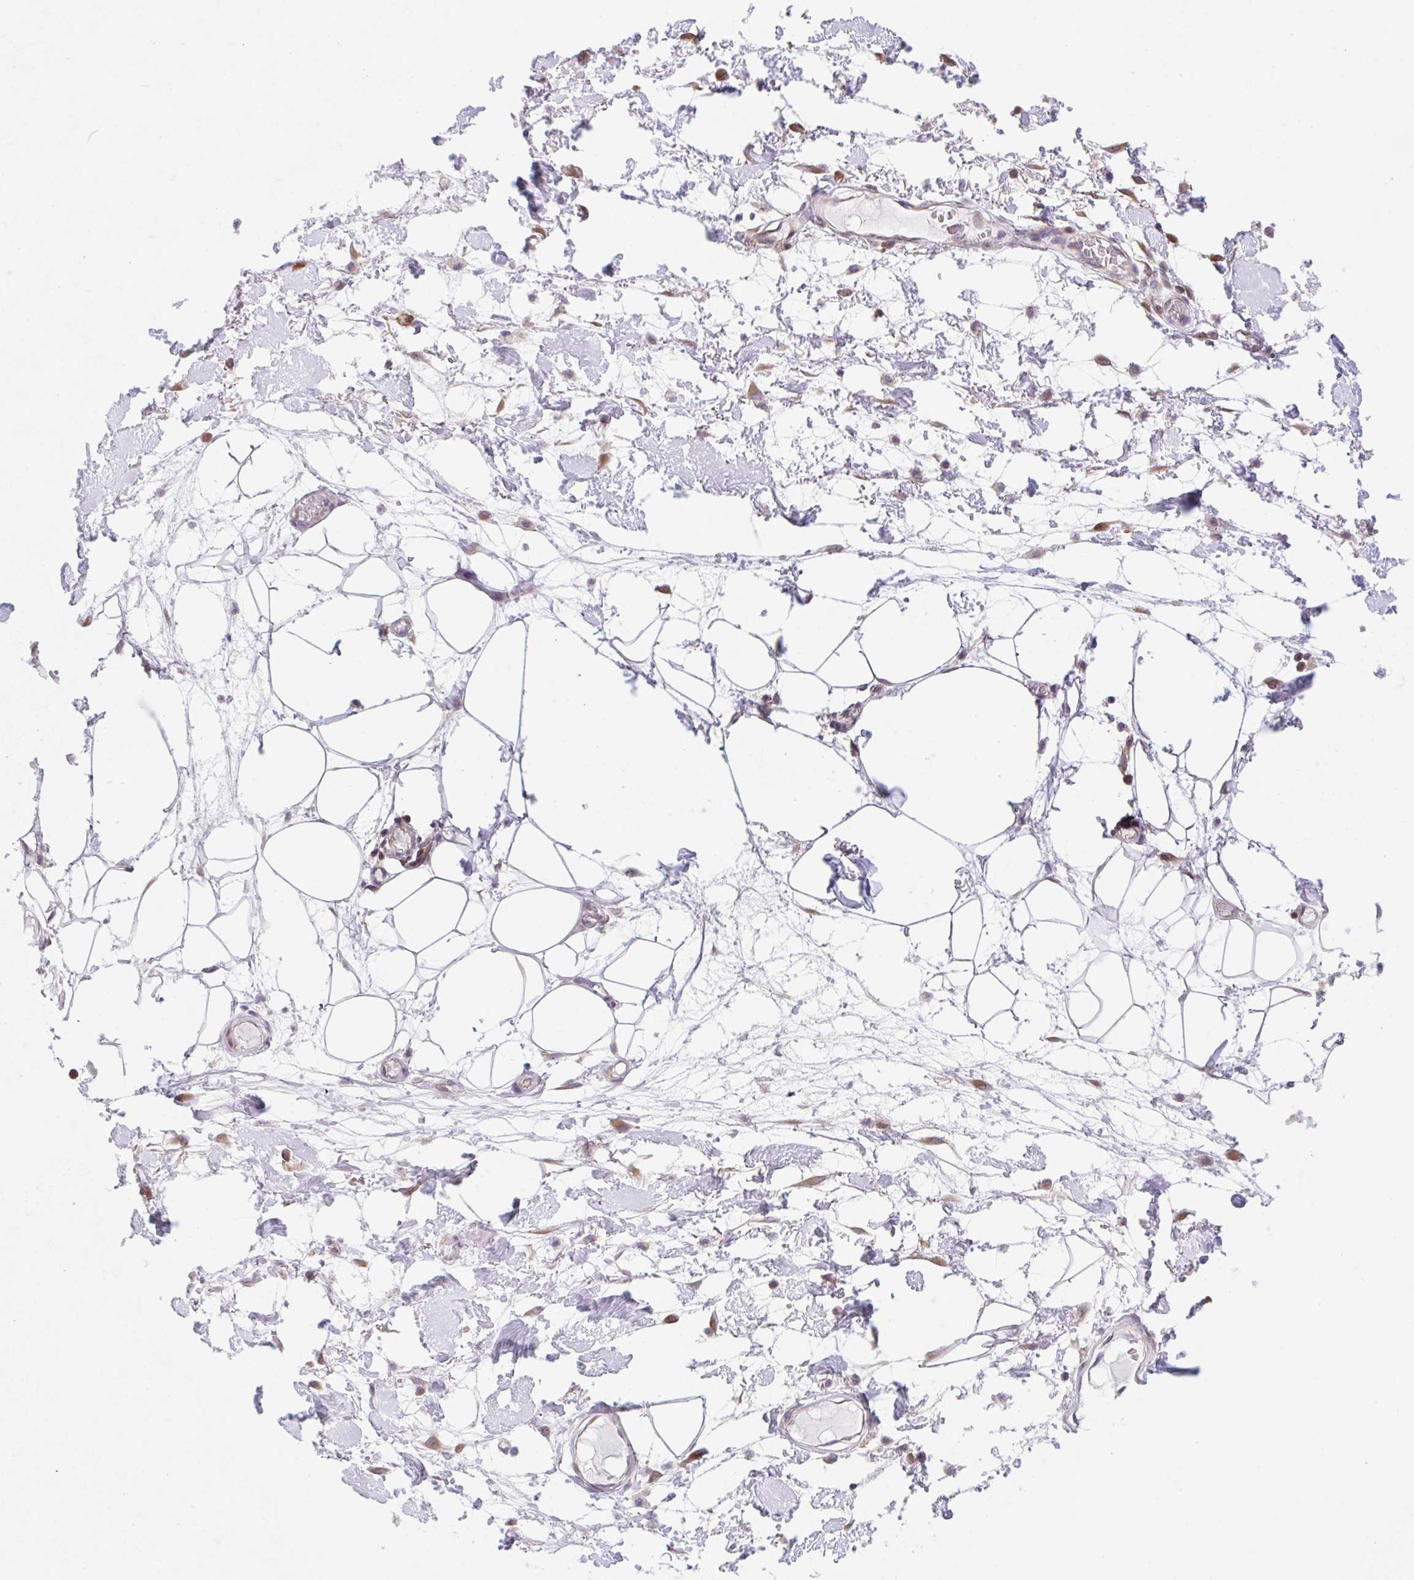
{"staining": {"intensity": "negative", "quantity": "none", "location": "none"}, "tissue": "adipose tissue", "cell_type": "Adipocytes", "image_type": "normal", "snomed": [{"axis": "morphology", "description": "Normal tissue, NOS"}, {"axis": "topography", "description": "Vulva"}, {"axis": "topography", "description": "Peripheral nerve tissue"}], "caption": "Immunohistochemical staining of normal adipose tissue exhibits no significant positivity in adipocytes.", "gene": "TBPL2", "patient": {"sex": "female", "age": 68}}